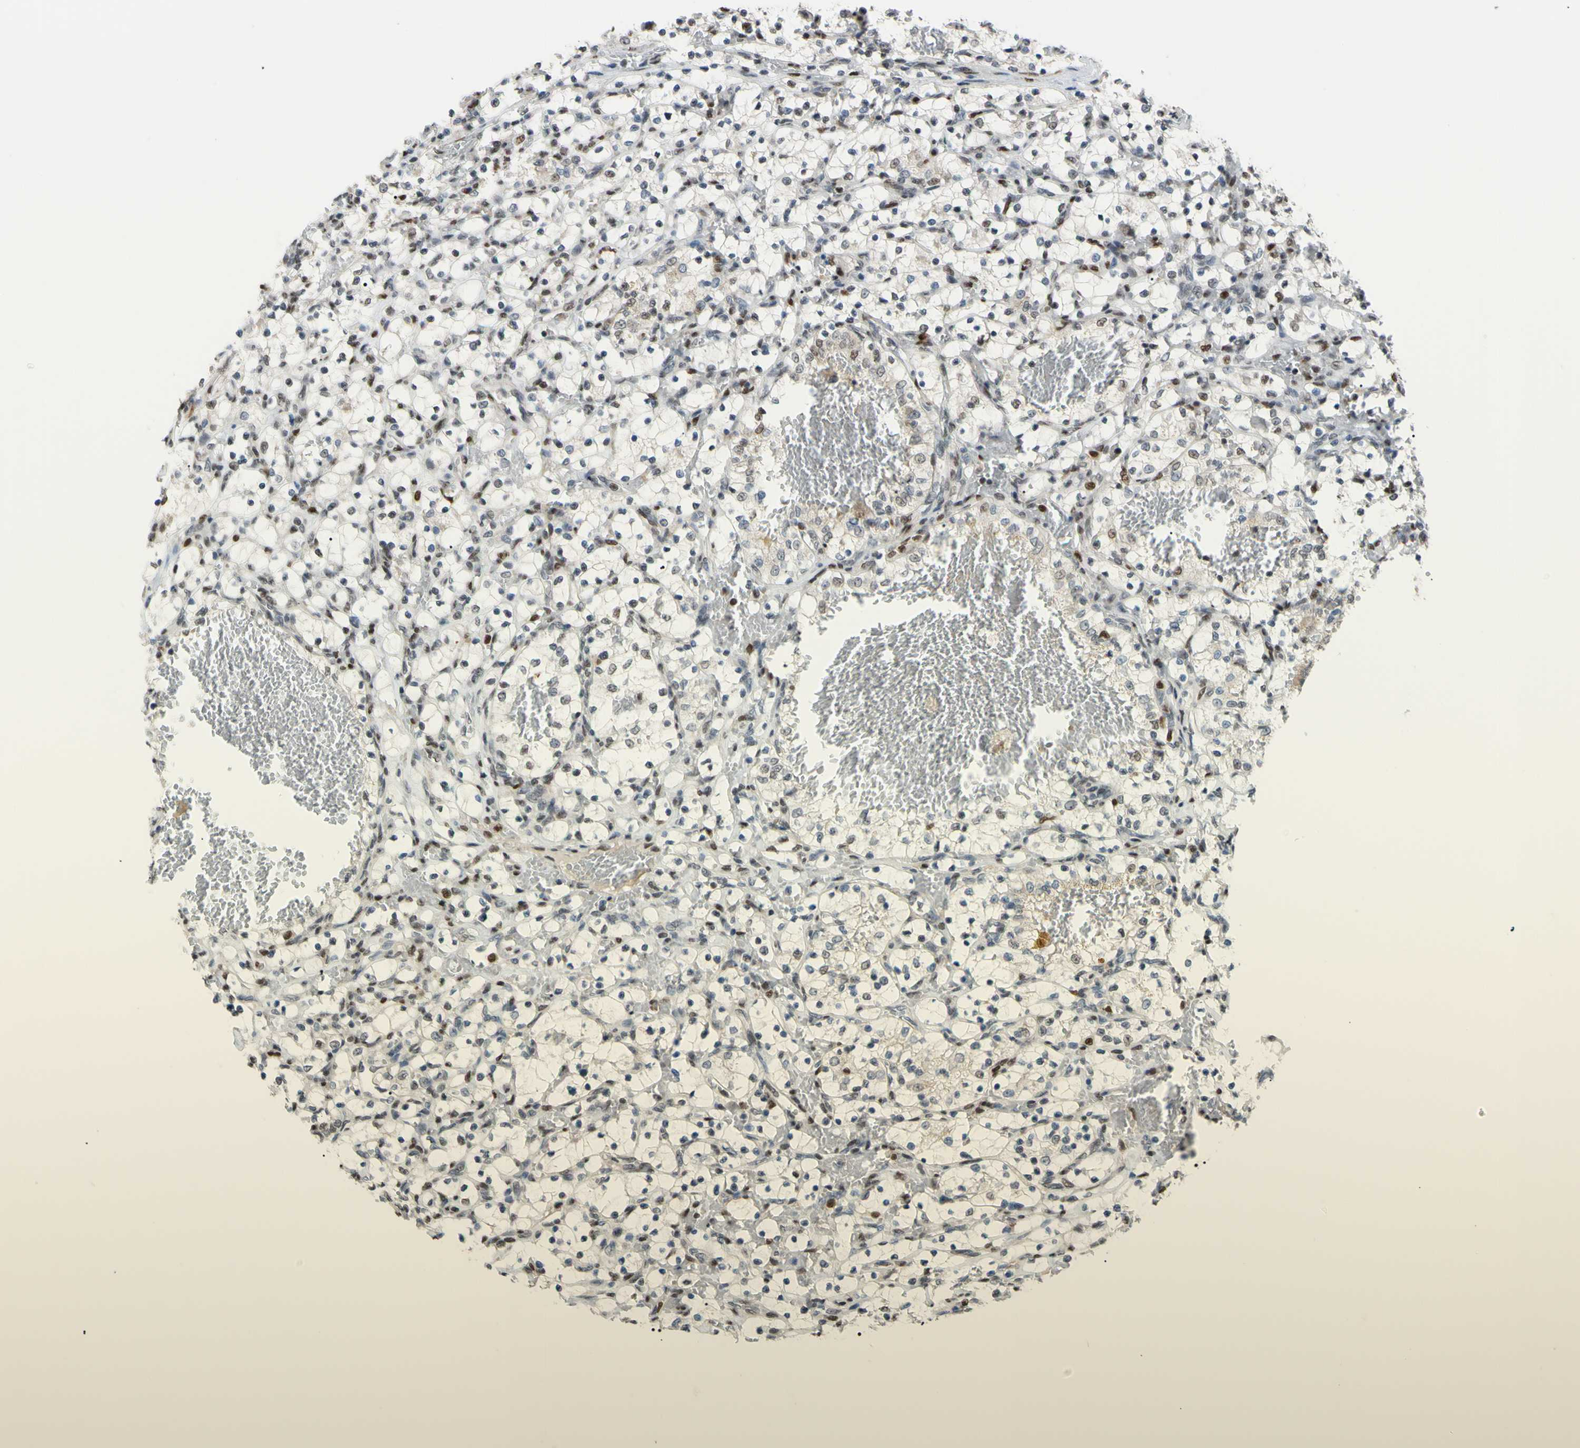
{"staining": {"intensity": "negative", "quantity": "none", "location": "none"}, "tissue": "renal cancer", "cell_type": "Tumor cells", "image_type": "cancer", "snomed": [{"axis": "morphology", "description": "Adenocarcinoma, NOS"}, {"axis": "topography", "description": "Kidney"}], "caption": "A photomicrograph of renal cancer stained for a protein demonstrates no brown staining in tumor cells.", "gene": "FKBP5", "patient": {"sex": "female", "age": 69}}